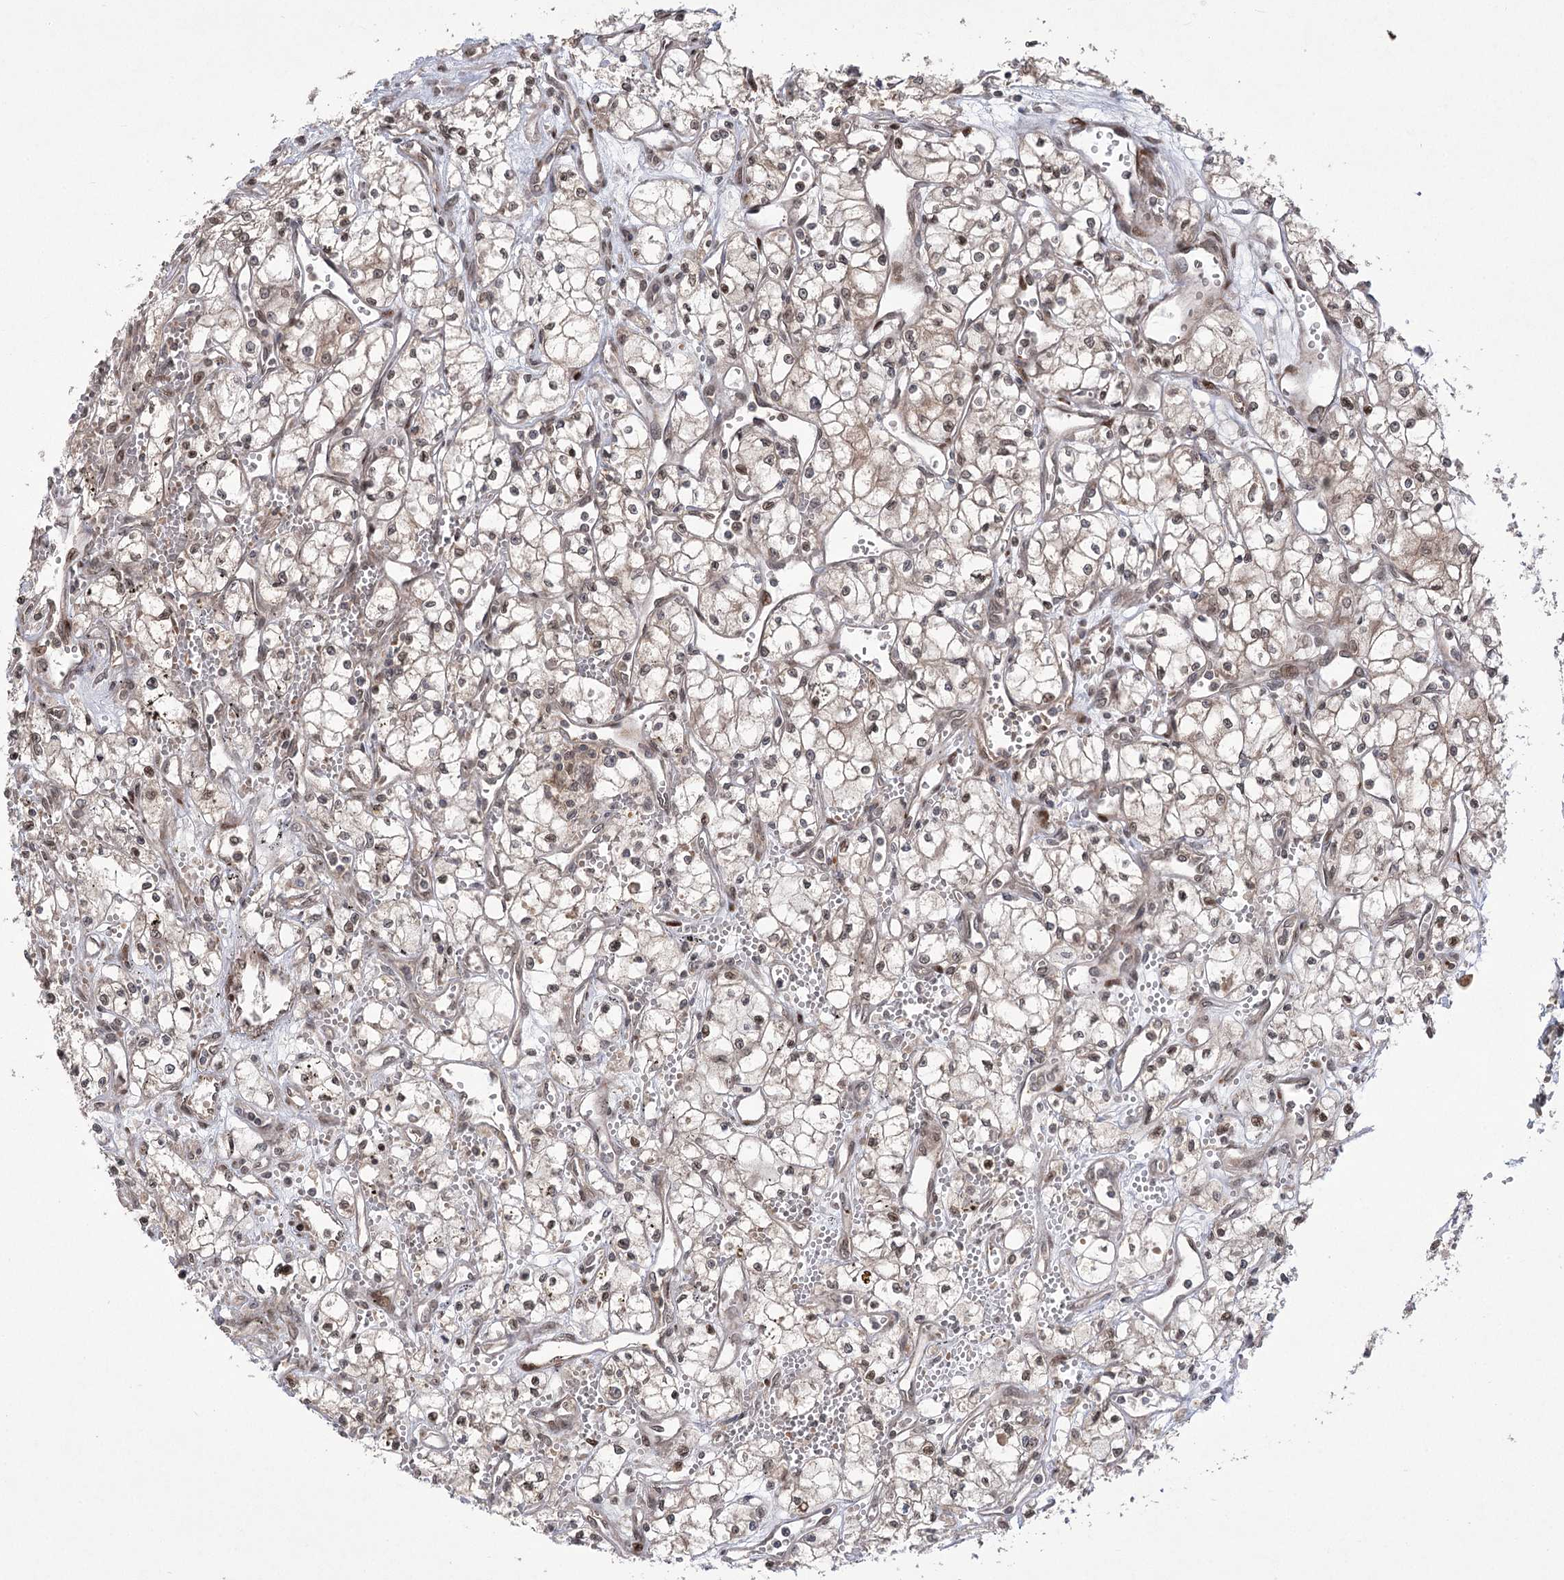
{"staining": {"intensity": "weak", "quantity": "<25%", "location": "nuclear"}, "tissue": "renal cancer", "cell_type": "Tumor cells", "image_type": "cancer", "snomed": [{"axis": "morphology", "description": "Adenocarcinoma, NOS"}, {"axis": "topography", "description": "Kidney"}], "caption": "IHC of renal adenocarcinoma demonstrates no positivity in tumor cells.", "gene": "TENM2", "patient": {"sex": "male", "age": 59}}